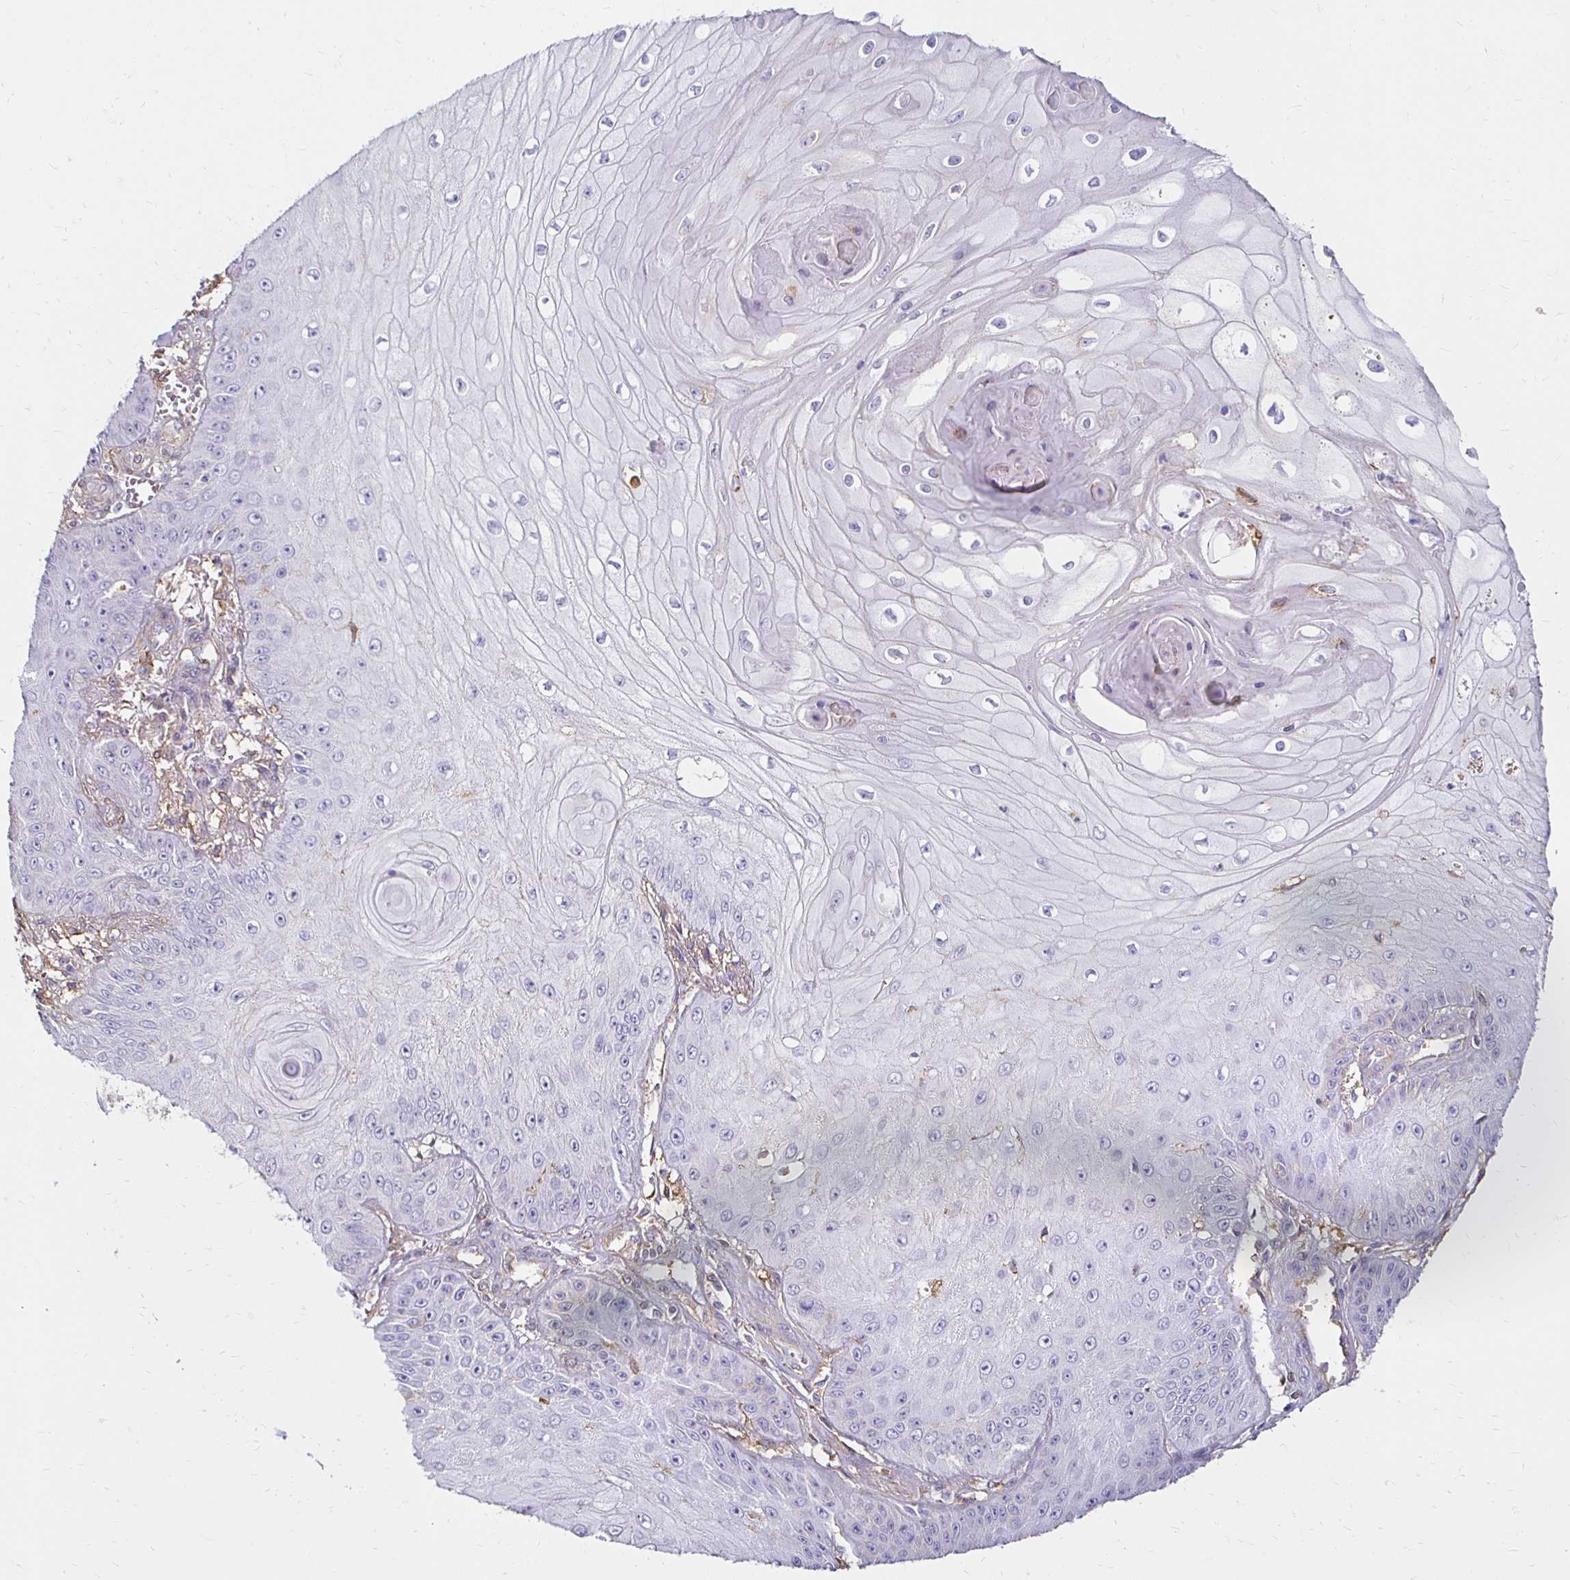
{"staining": {"intensity": "negative", "quantity": "none", "location": "none"}, "tissue": "skin cancer", "cell_type": "Tumor cells", "image_type": "cancer", "snomed": [{"axis": "morphology", "description": "Squamous cell carcinoma, NOS"}, {"axis": "topography", "description": "Skin"}], "caption": "Immunohistochemistry (IHC) image of skin cancer (squamous cell carcinoma) stained for a protein (brown), which demonstrates no expression in tumor cells.", "gene": "TAS1R3", "patient": {"sex": "male", "age": 70}}